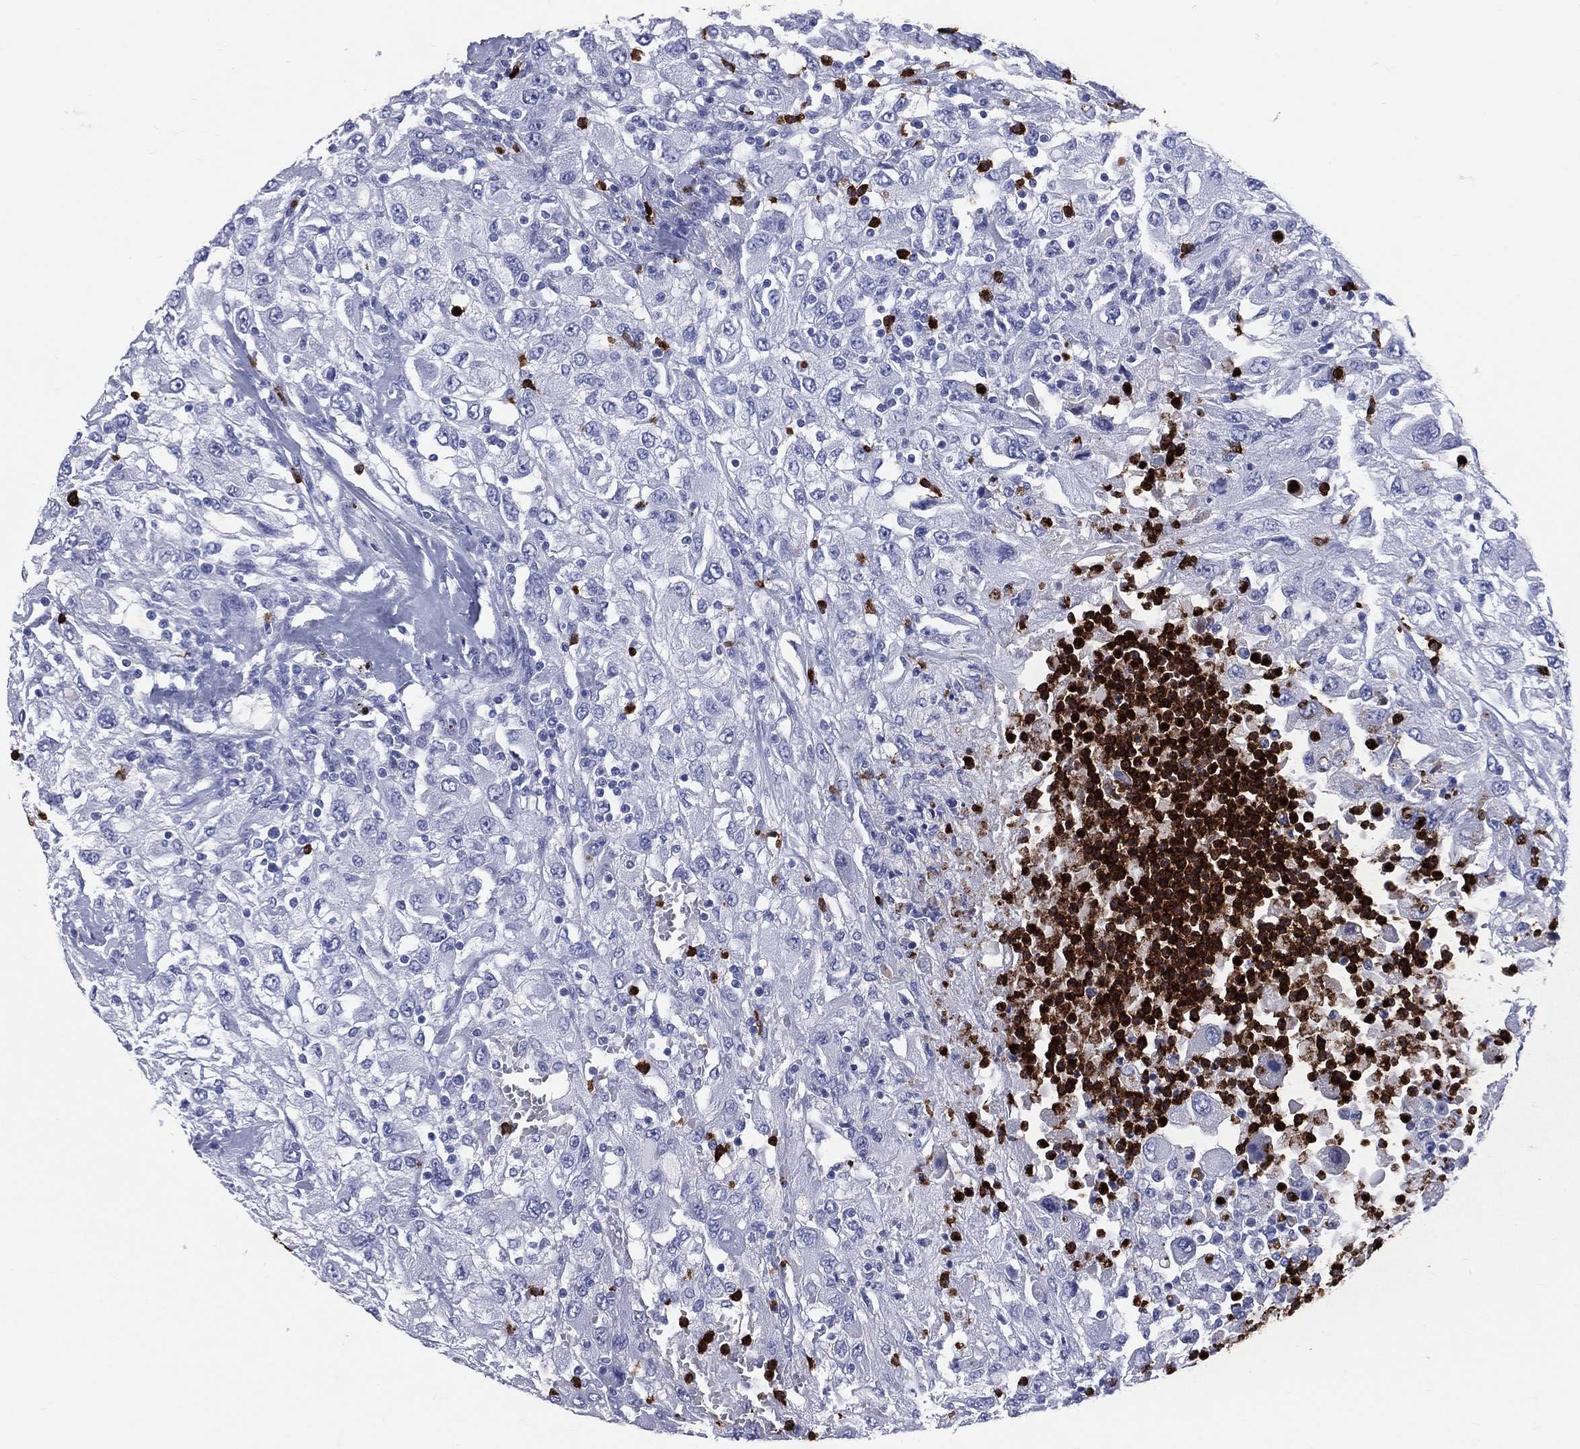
{"staining": {"intensity": "negative", "quantity": "none", "location": "none"}, "tissue": "renal cancer", "cell_type": "Tumor cells", "image_type": "cancer", "snomed": [{"axis": "morphology", "description": "Adenocarcinoma, NOS"}, {"axis": "topography", "description": "Kidney"}], "caption": "Immunohistochemistry (IHC) histopathology image of renal cancer (adenocarcinoma) stained for a protein (brown), which displays no staining in tumor cells. Nuclei are stained in blue.", "gene": "PGLYRP1", "patient": {"sex": "female", "age": 67}}